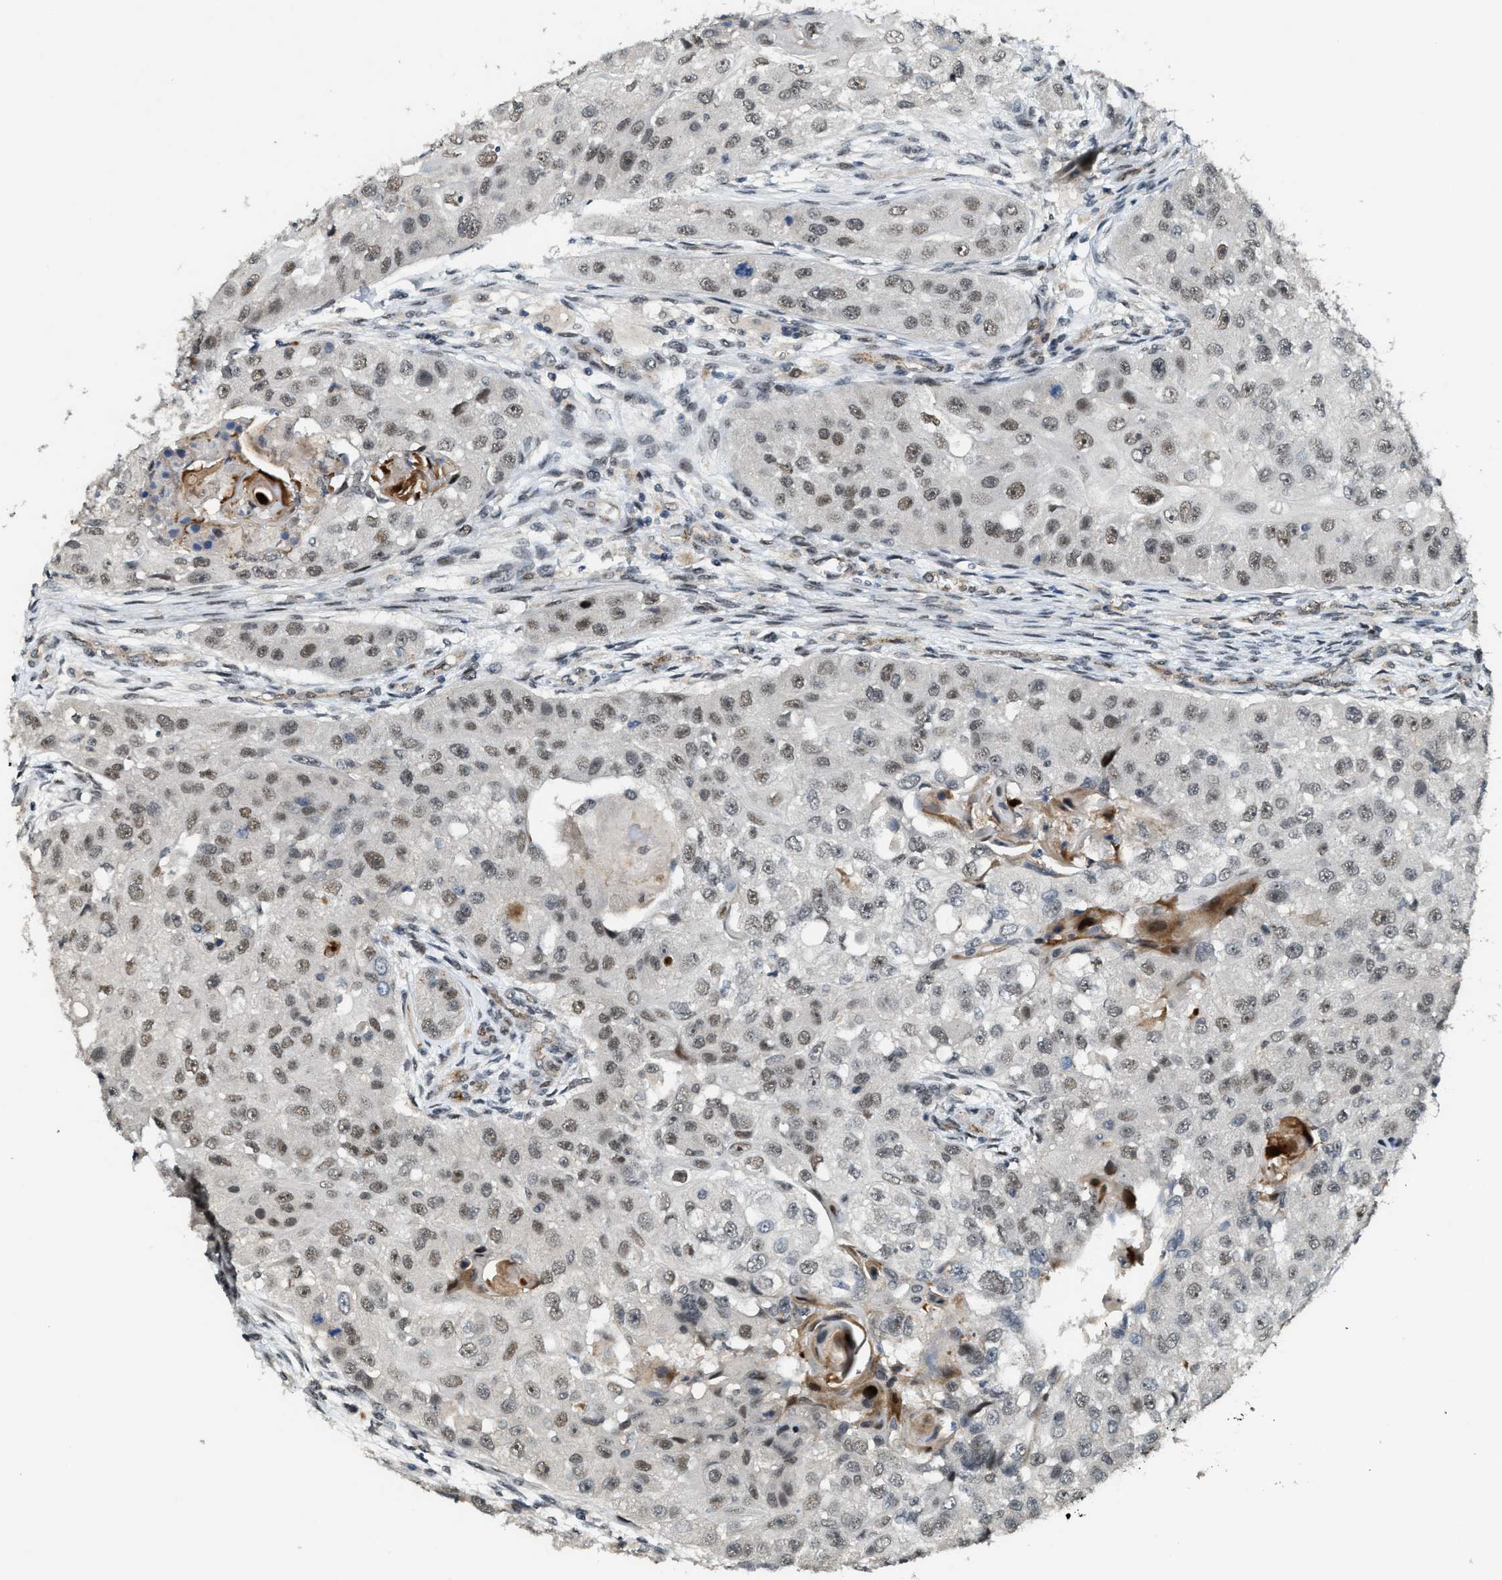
{"staining": {"intensity": "weak", "quantity": ">75%", "location": "nuclear"}, "tissue": "head and neck cancer", "cell_type": "Tumor cells", "image_type": "cancer", "snomed": [{"axis": "morphology", "description": "Normal tissue, NOS"}, {"axis": "morphology", "description": "Squamous cell carcinoma, NOS"}, {"axis": "topography", "description": "Skeletal muscle"}, {"axis": "topography", "description": "Head-Neck"}], "caption": "A histopathology image showing weak nuclear positivity in approximately >75% of tumor cells in head and neck cancer, as visualized by brown immunohistochemical staining.", "gene": "DPF2", "patient": {"sex": "male", "age": 51}}